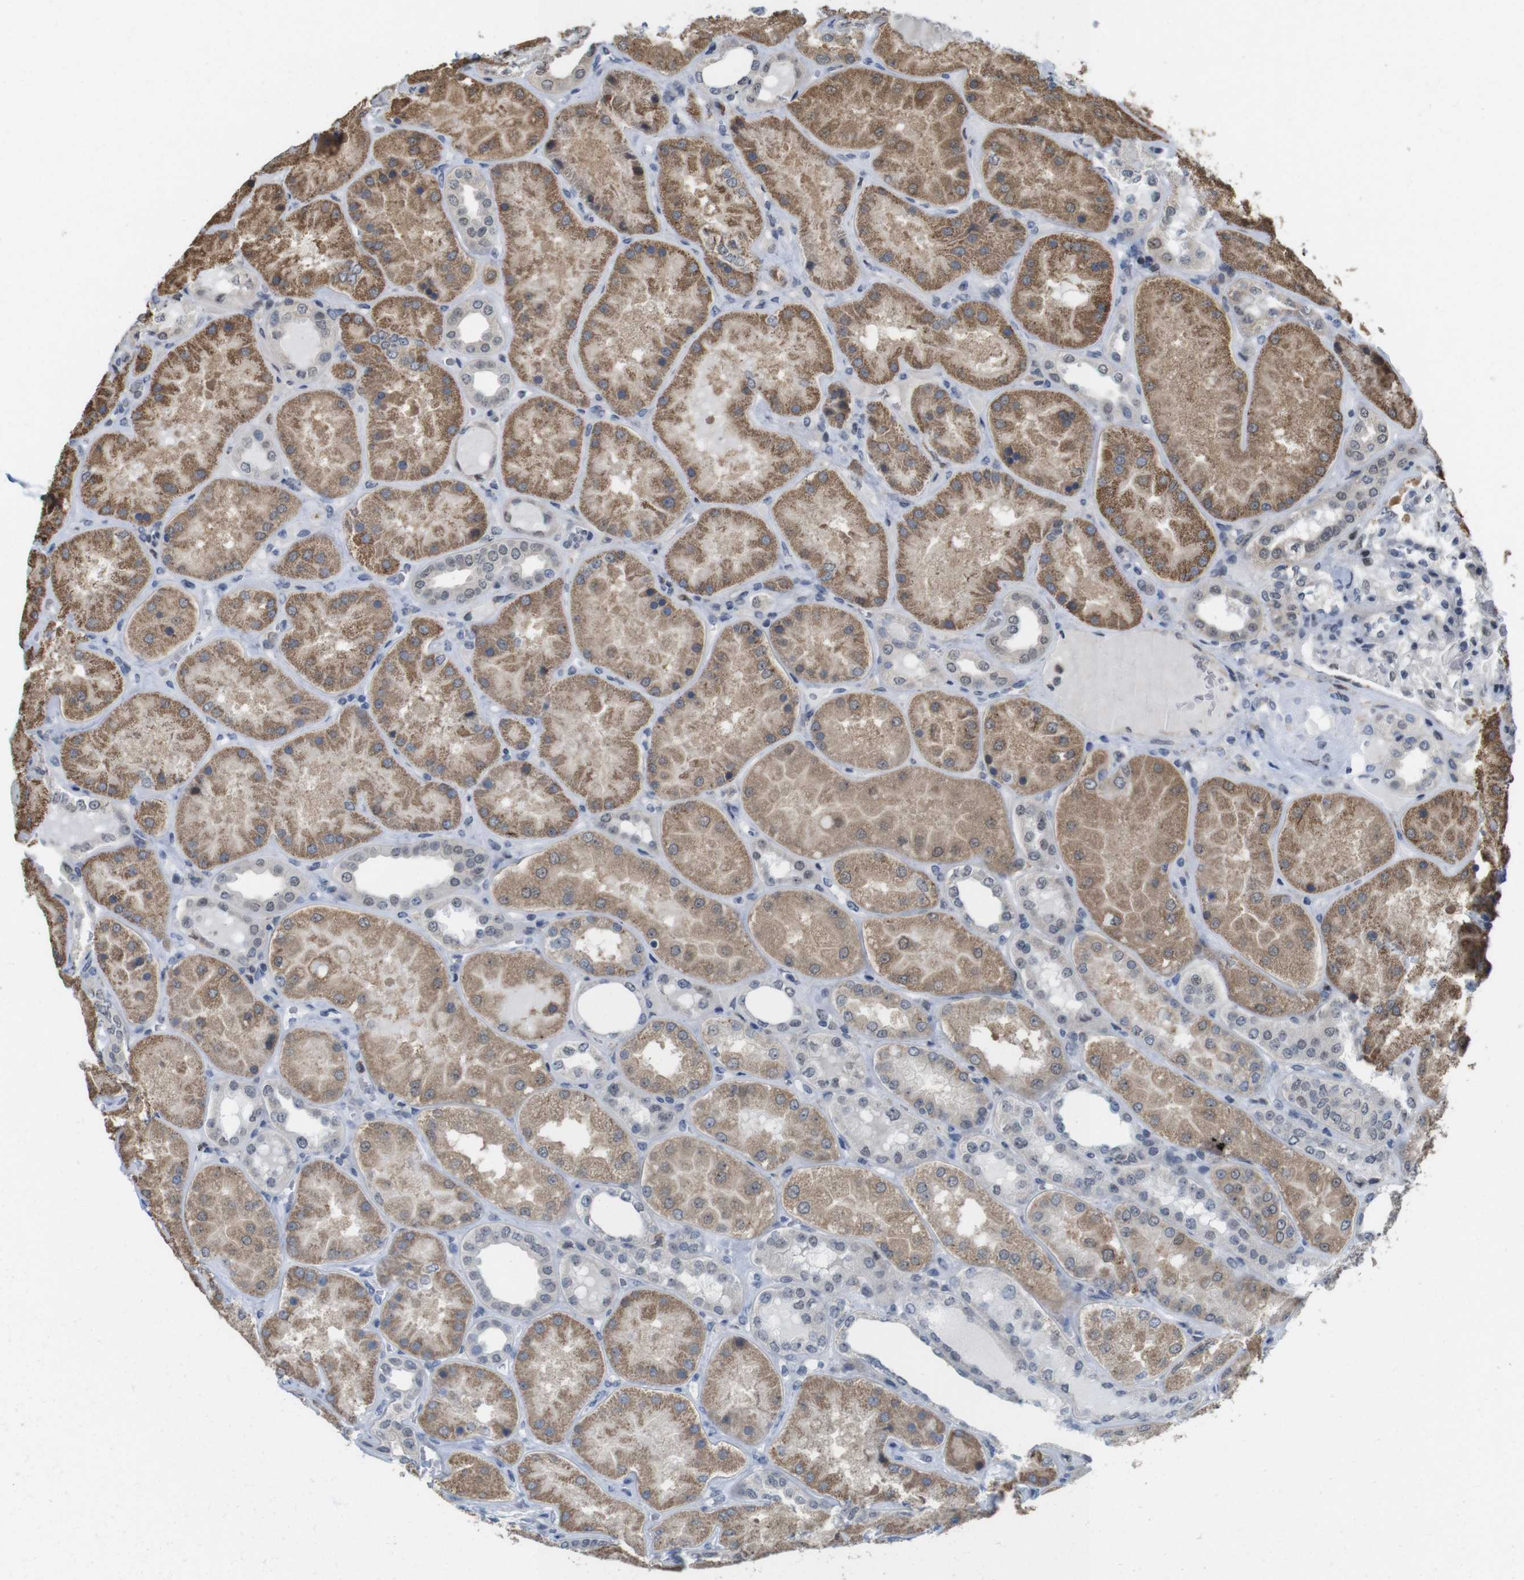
{"staining": {"intensity": "moderate", "quantity": "<25%", "location": "nuclear"}, "tissue": "kidney", "cell_type": "Cells in glomeruli", "image_type": "normal", "snomed": [{"axis": "morphology", "description": "Normal tissue, NOS"}, {"axis": "topography", "description": "Kidney"}], "caption": "Cells in glomeruli show low levels of moderate nuclear staining in about <25% of cells in benign human kidney.", "gene": "PNMA8A", "patient": {"sex": "female", "age": 56}}